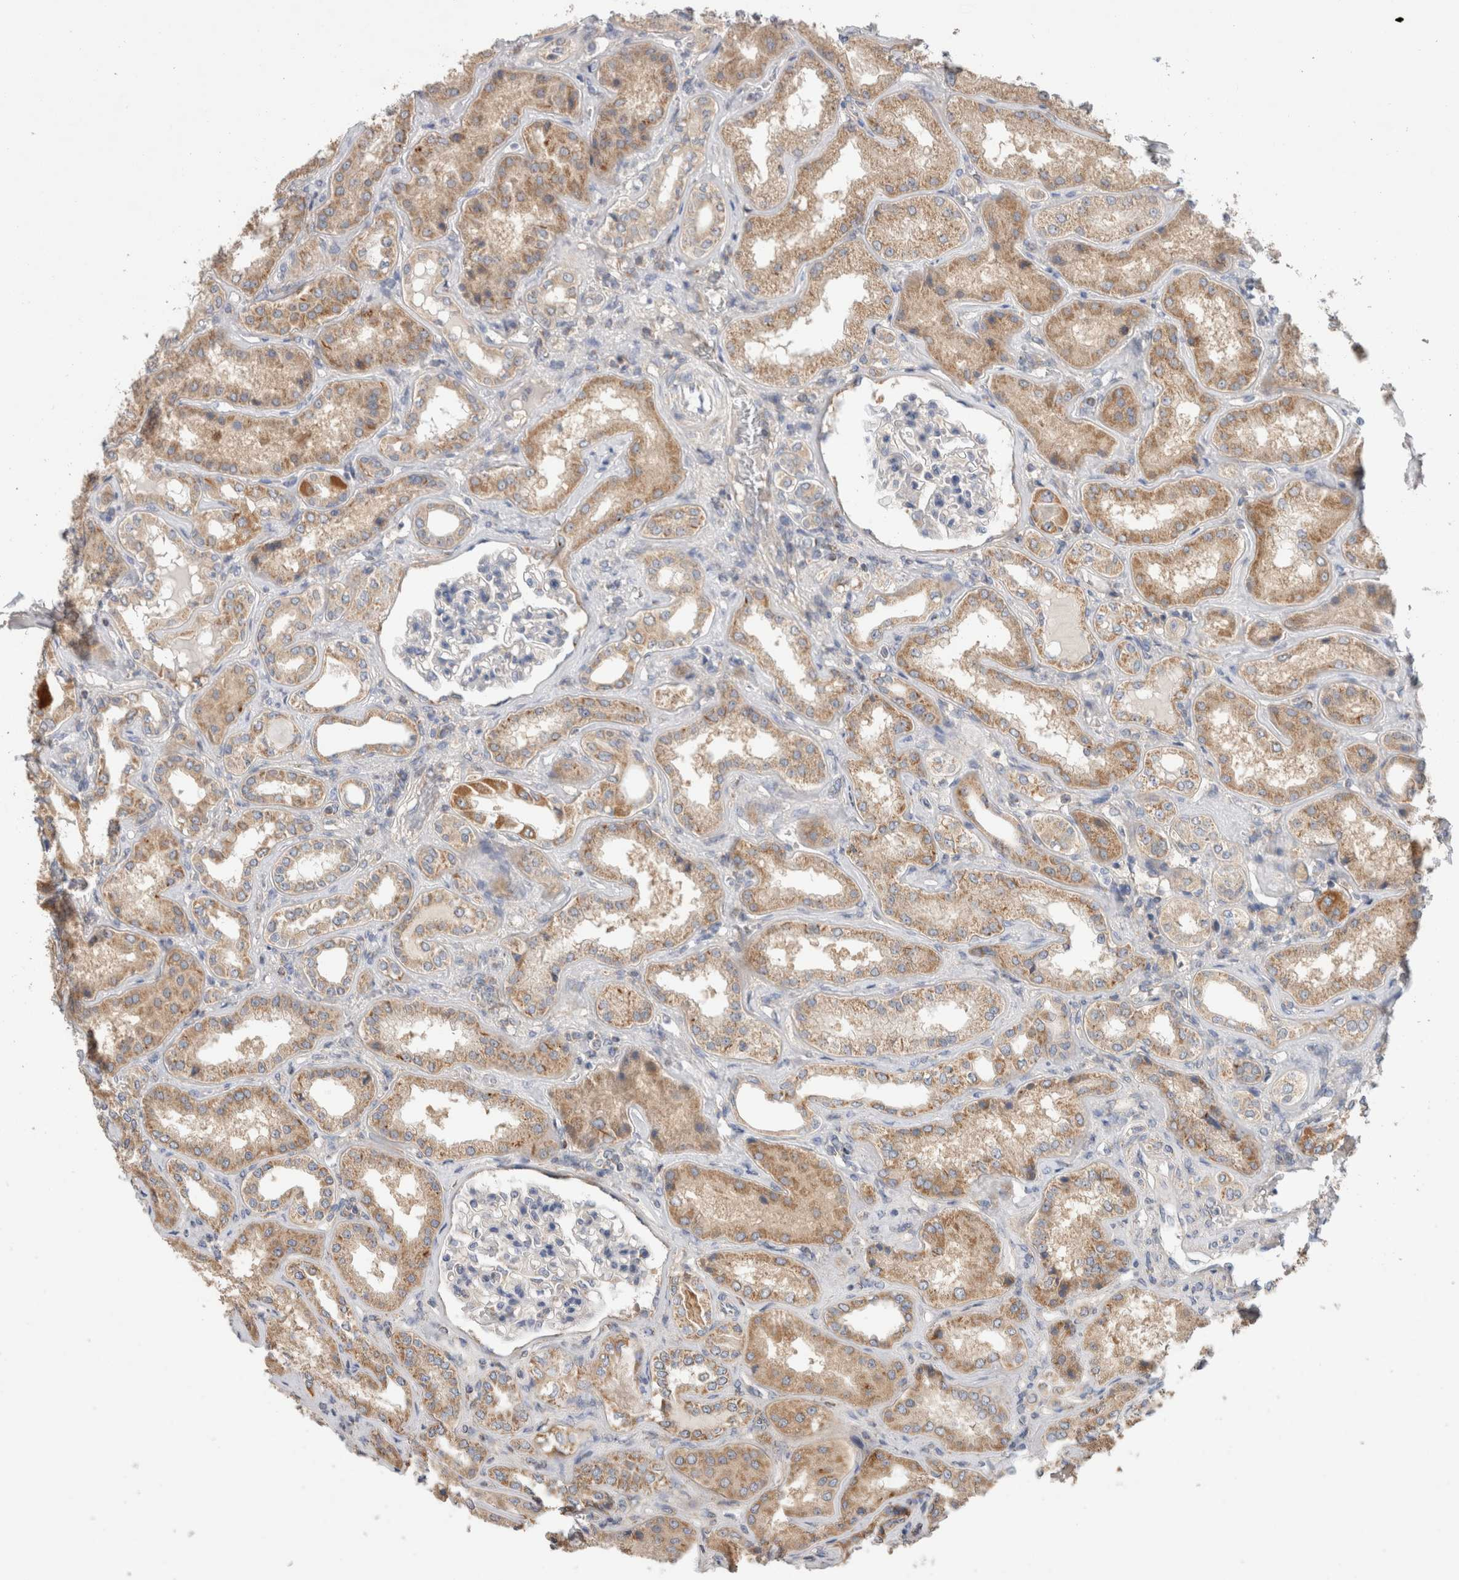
{"staining": {"intensity": "moderate", "quantity": "25%-75%", "location": "cytoplasmic/membranous"}, "tissue": "kidney", "cell_type": "Cells in glomeruli", "image_type": "normal", "snomed": [{"axis": "morphology", "description": "Normal tissue, NOS"}, {"axis": "topography", "description": "Kidney"}], "caption": "This is a photomicrograph of immunohistochemistry (IHC) staining of unremarkable kidney, which shows moderate expression in the cytoplasmic/membranous of cells in glomeruli.", "gene": "IARS2", "patient": {"sex": "female", "age": 56}}